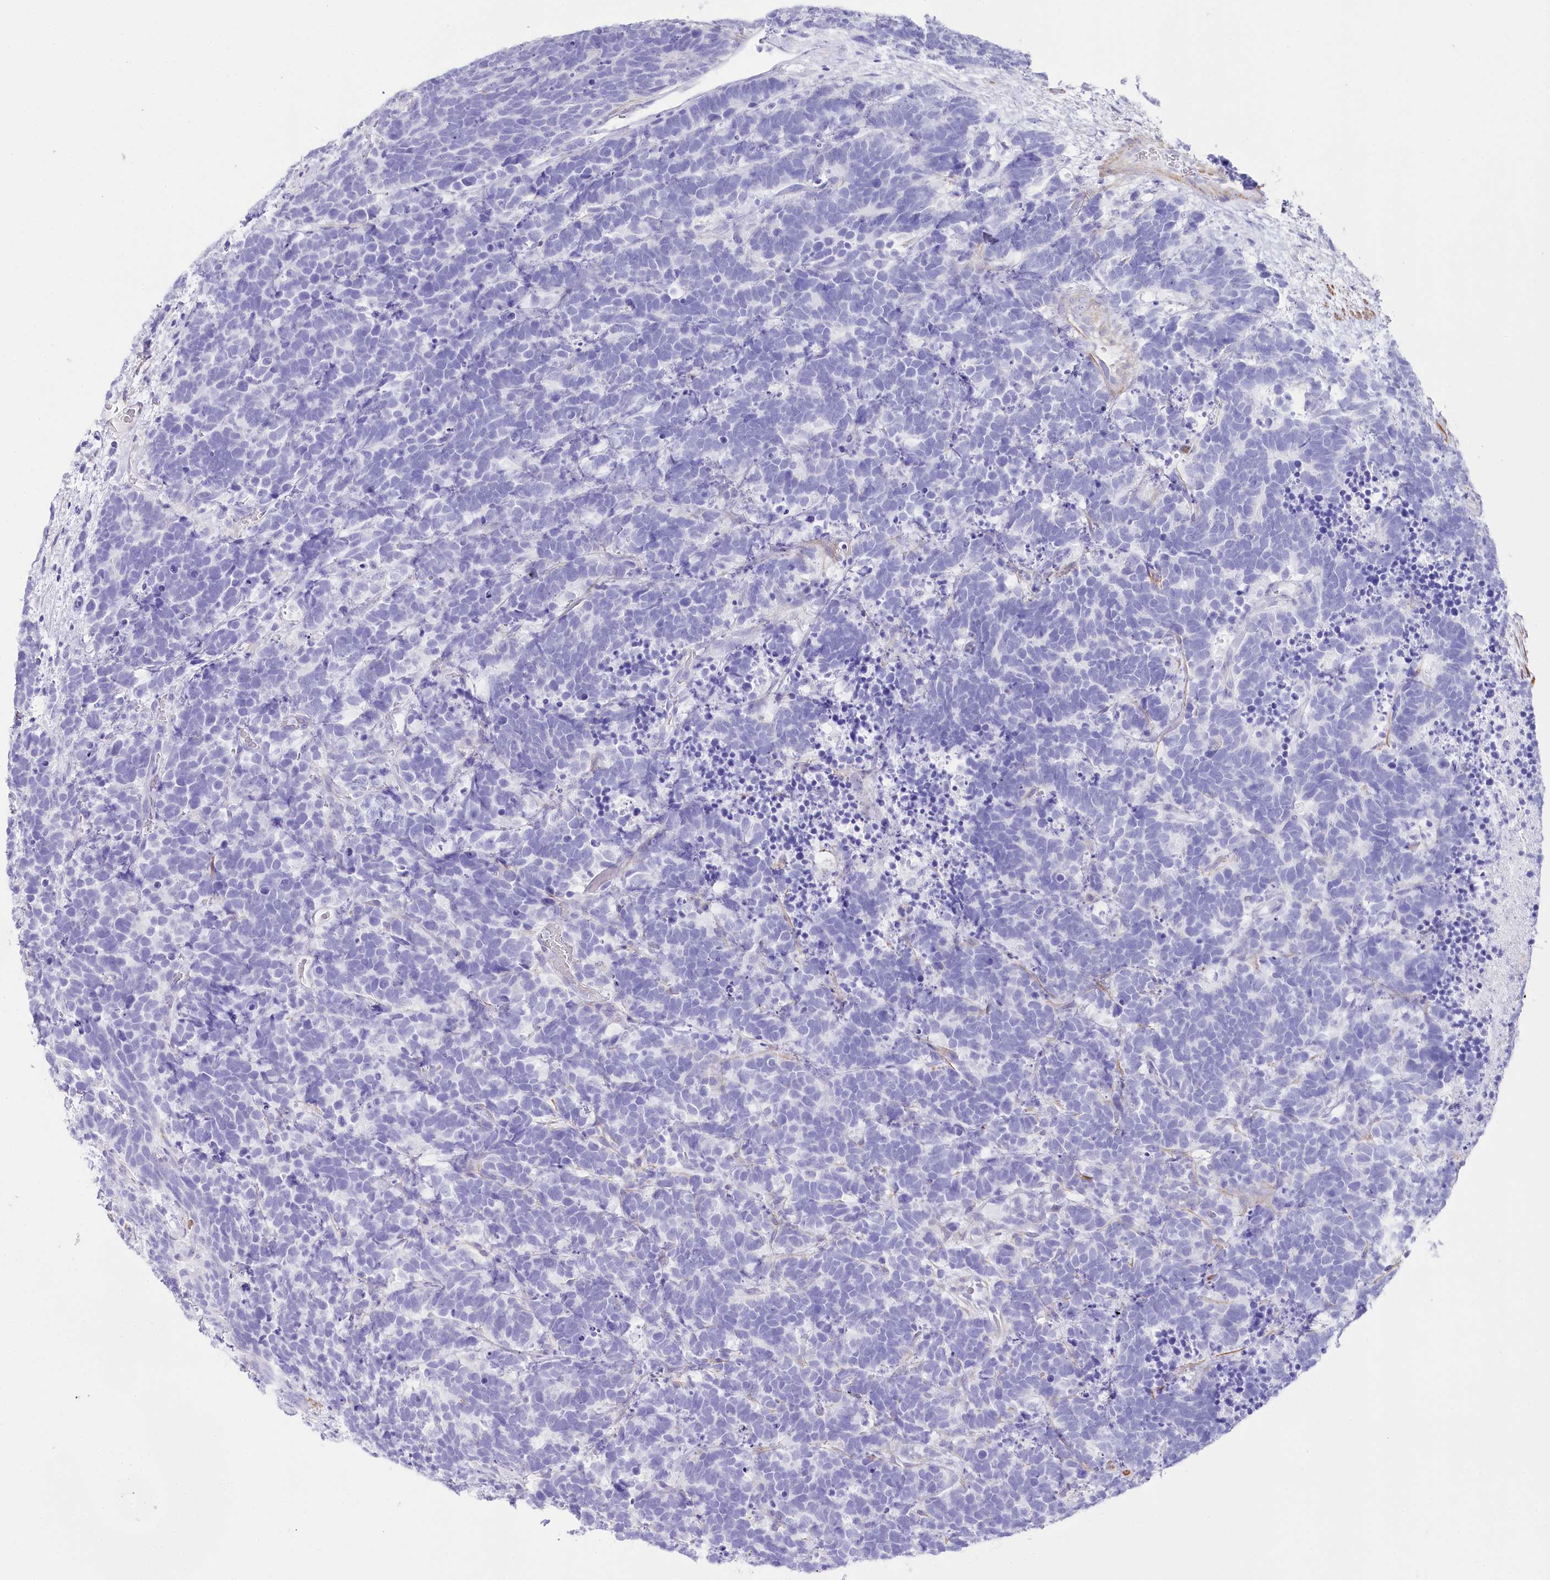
{"staining": {"intensity": "negative", "quantity": "none", "location": "none"}, "tissue": "carcinoid", "cell_type": "Tumor cells", "image_type": "cancer", "snomed": [{"axis": "morphology", "description": "Carcinoma, NOS"}, {"axis": "morphology", "description": "Carcinoid, malignant, NOS"}, {"axis": "topography", "description": "Urinary bladder"}], "caption": "Tumor cells show no significant protein staining in carcinoma. (DAB (3,3'-diaminobenzidine) immunohistochemistry (IHC) visualized using brightfield microscopy, high magnification).", "gene": "CSN3", "patient": {"sex": "male", "age": 57}}